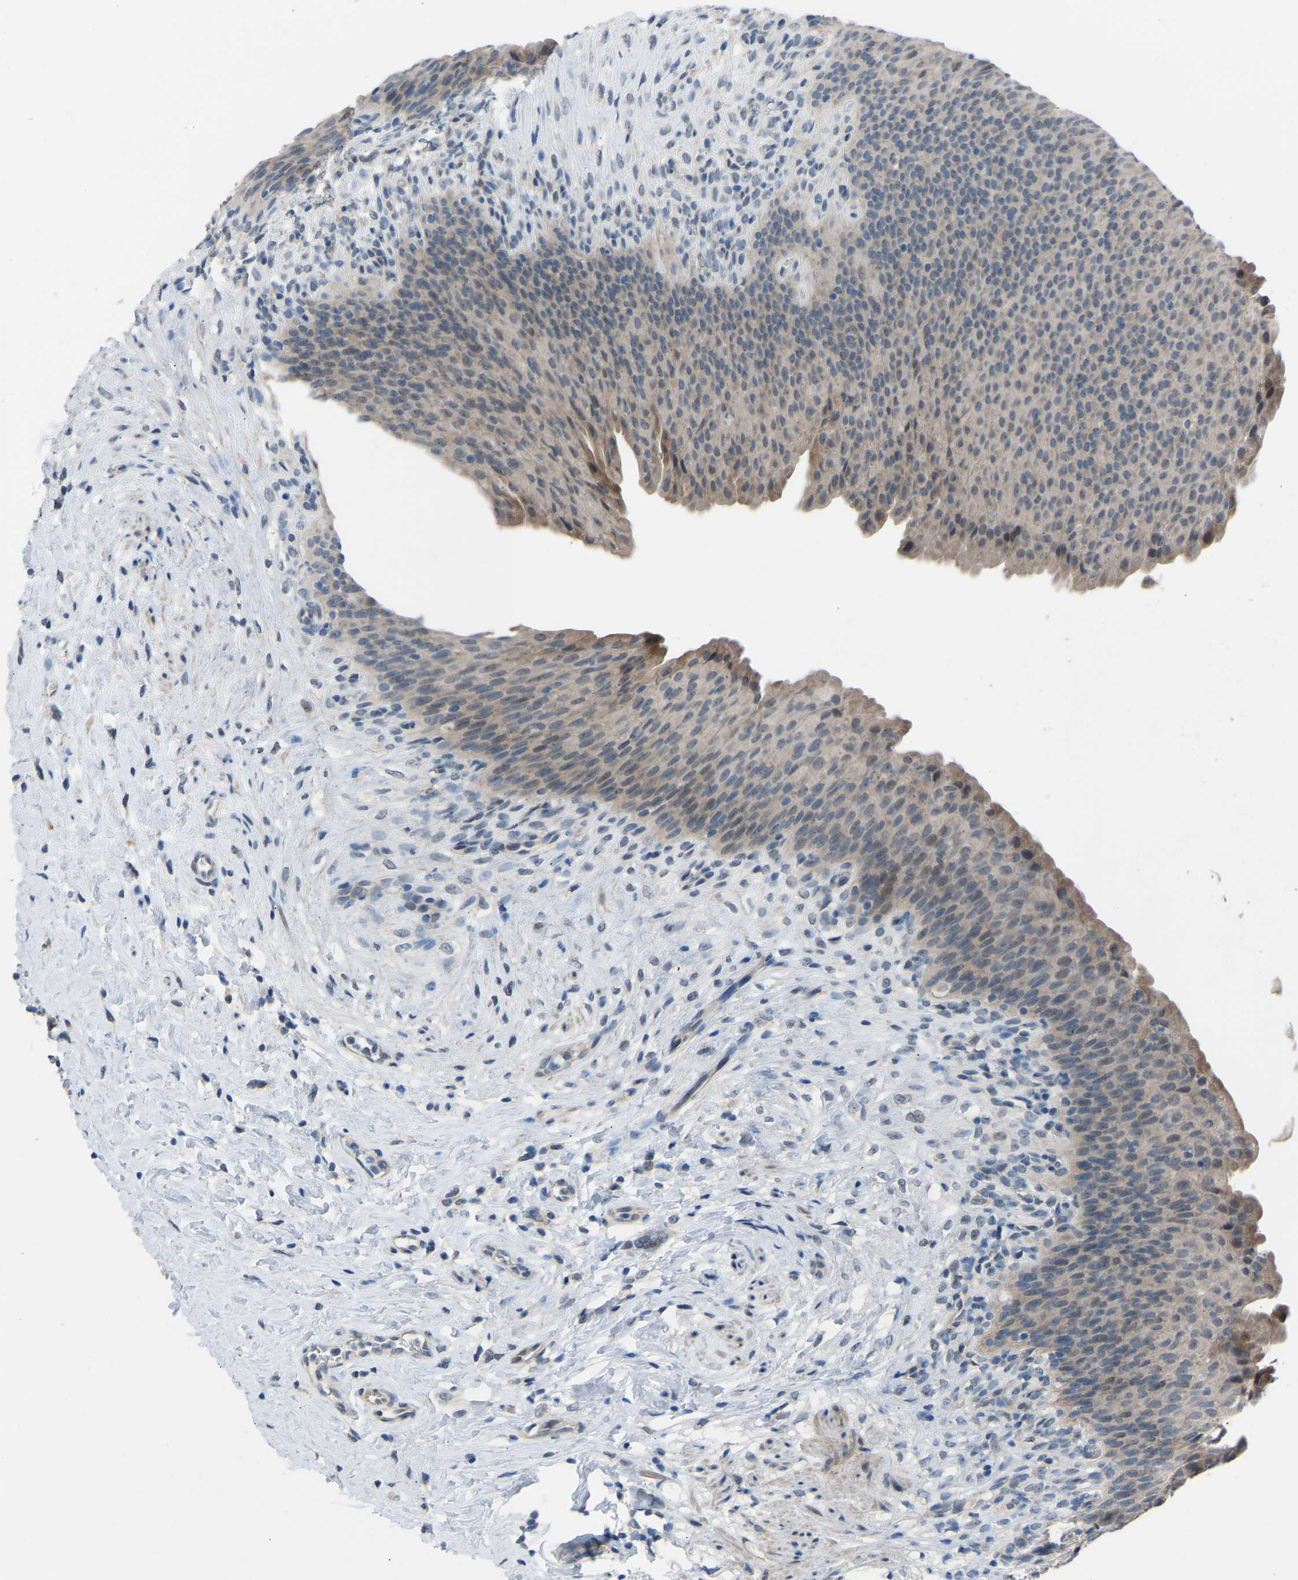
{"staining": {"intensity": "moderate", "quantity": ">75%", "location": "cytoplasmic/membranous,nuclear"}, "tissue": "urinary bladder", "cell_type": "Urothelial cells", "image_type": "normal", "snomed": [{"axis": "morphology", "description": "Normal tissue, NOS"}, {"axis": "topography", "description": "Urinary bladder"}], "caption": "Normal urinary bladder shows moderate cytoplasmic/membranous,nuclear staining in about >75% of urothelial cells (DAB (3,3'-diaminobenzidine) IHC, brown staining for protein, blue staining for nuclei)..", "gene": "CDK2AP1", "patient": {"sex": "female", "age": 79}}